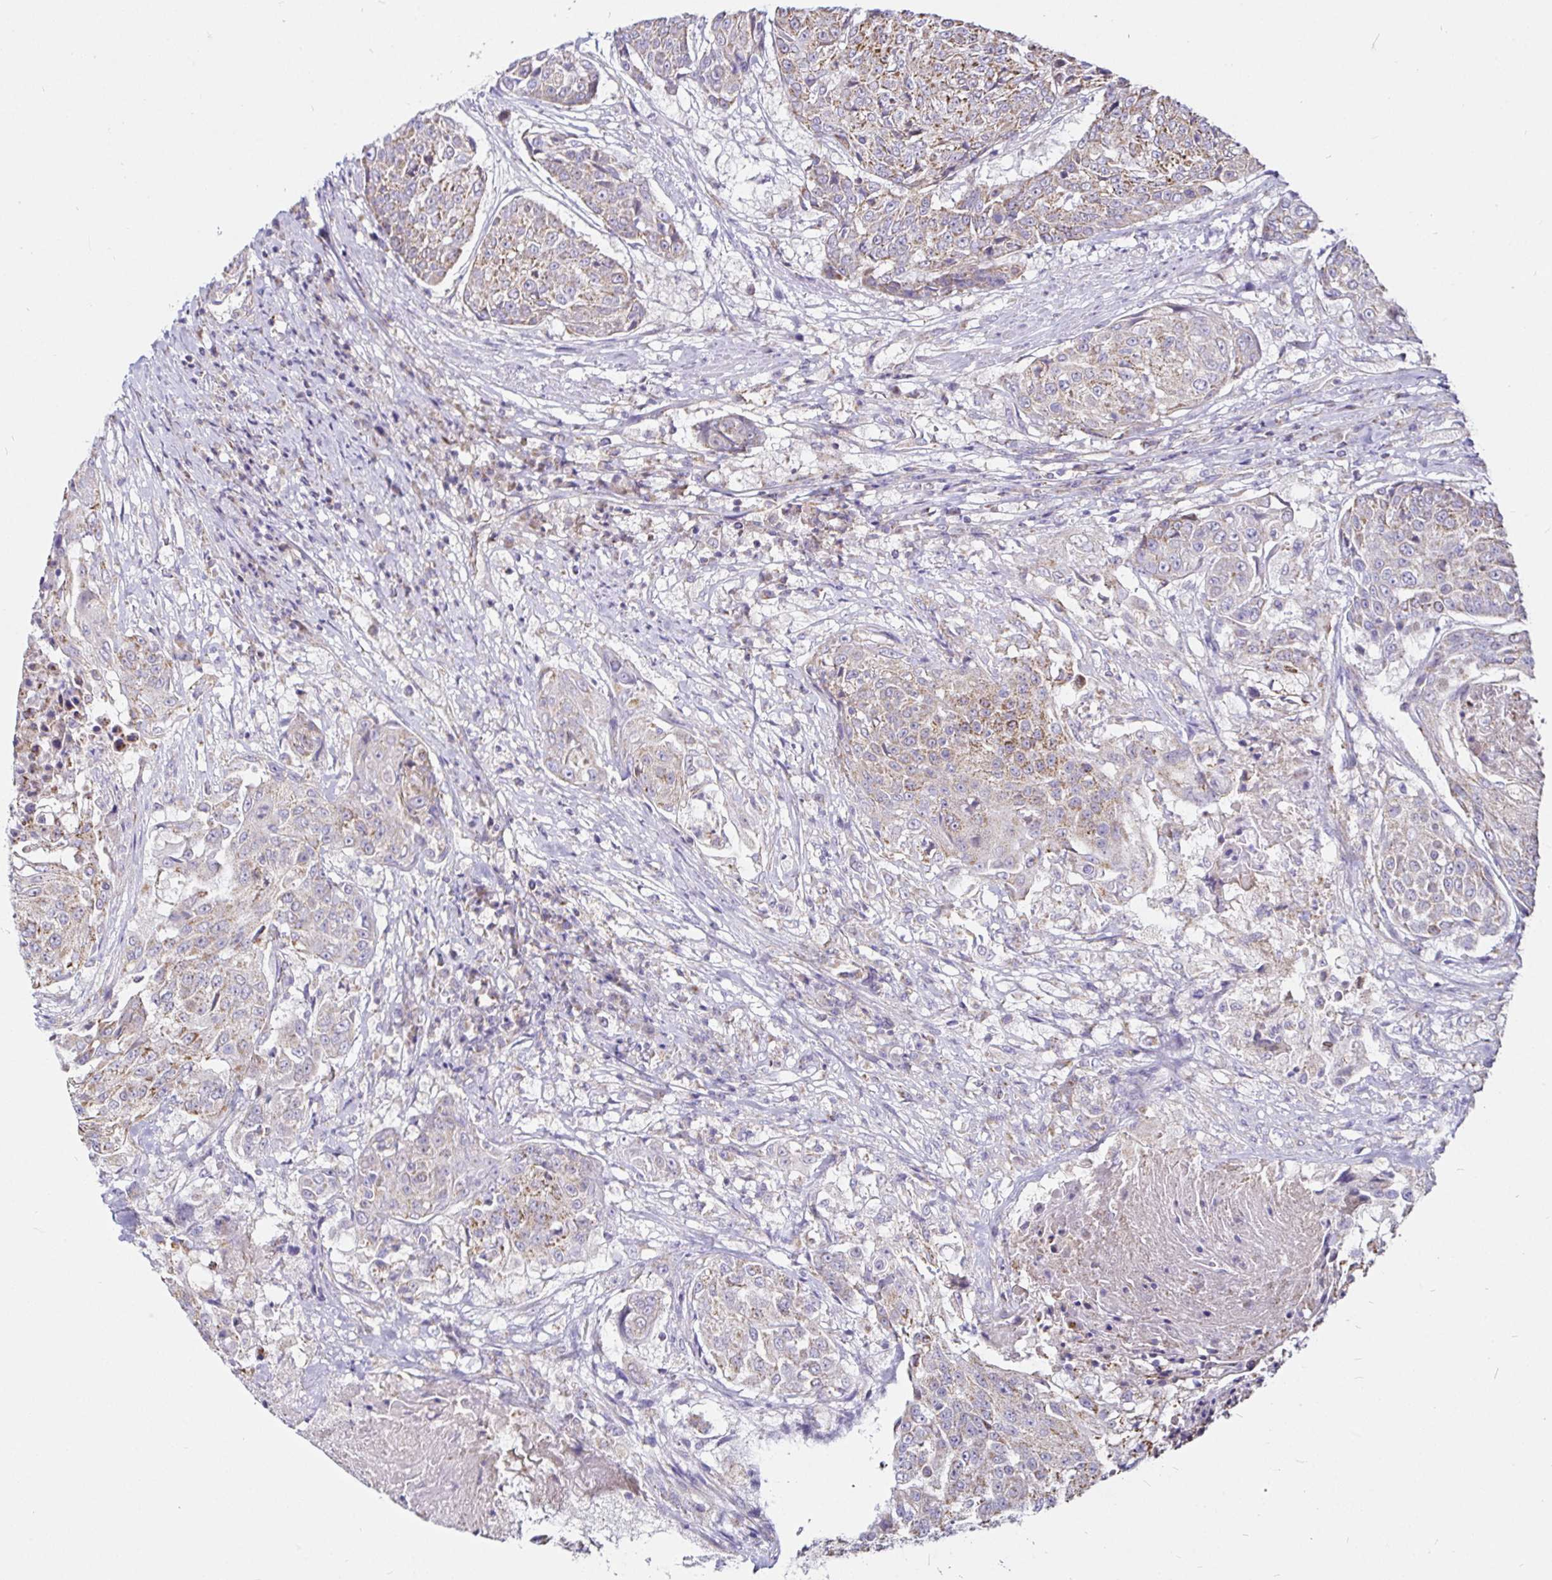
{"staining": {"intensity": "moderate", "quantity": "25%-75%", "location": "cytoplasmic/membranous"}, "tissue": "urothelial cancer", "cell_type": "Tumor cells", "image_type": "cancer", "snomed": [{"axis": "morphology", "description": "Urothelial carcinoma, High grade"}, {"axis": "topography", "description": "Urinary bladder"}], "caption": "Immunohistochemical staining of urothelial cancer shows medium levels of moderate cytoplasmic/membranous expression in about 25%-75% of tumor cells. (brown staining indicates protein expression, while blue staining denotes nuclei).", "gene": "PGAM2", "patient": {"sex": "female", "age": 63}}